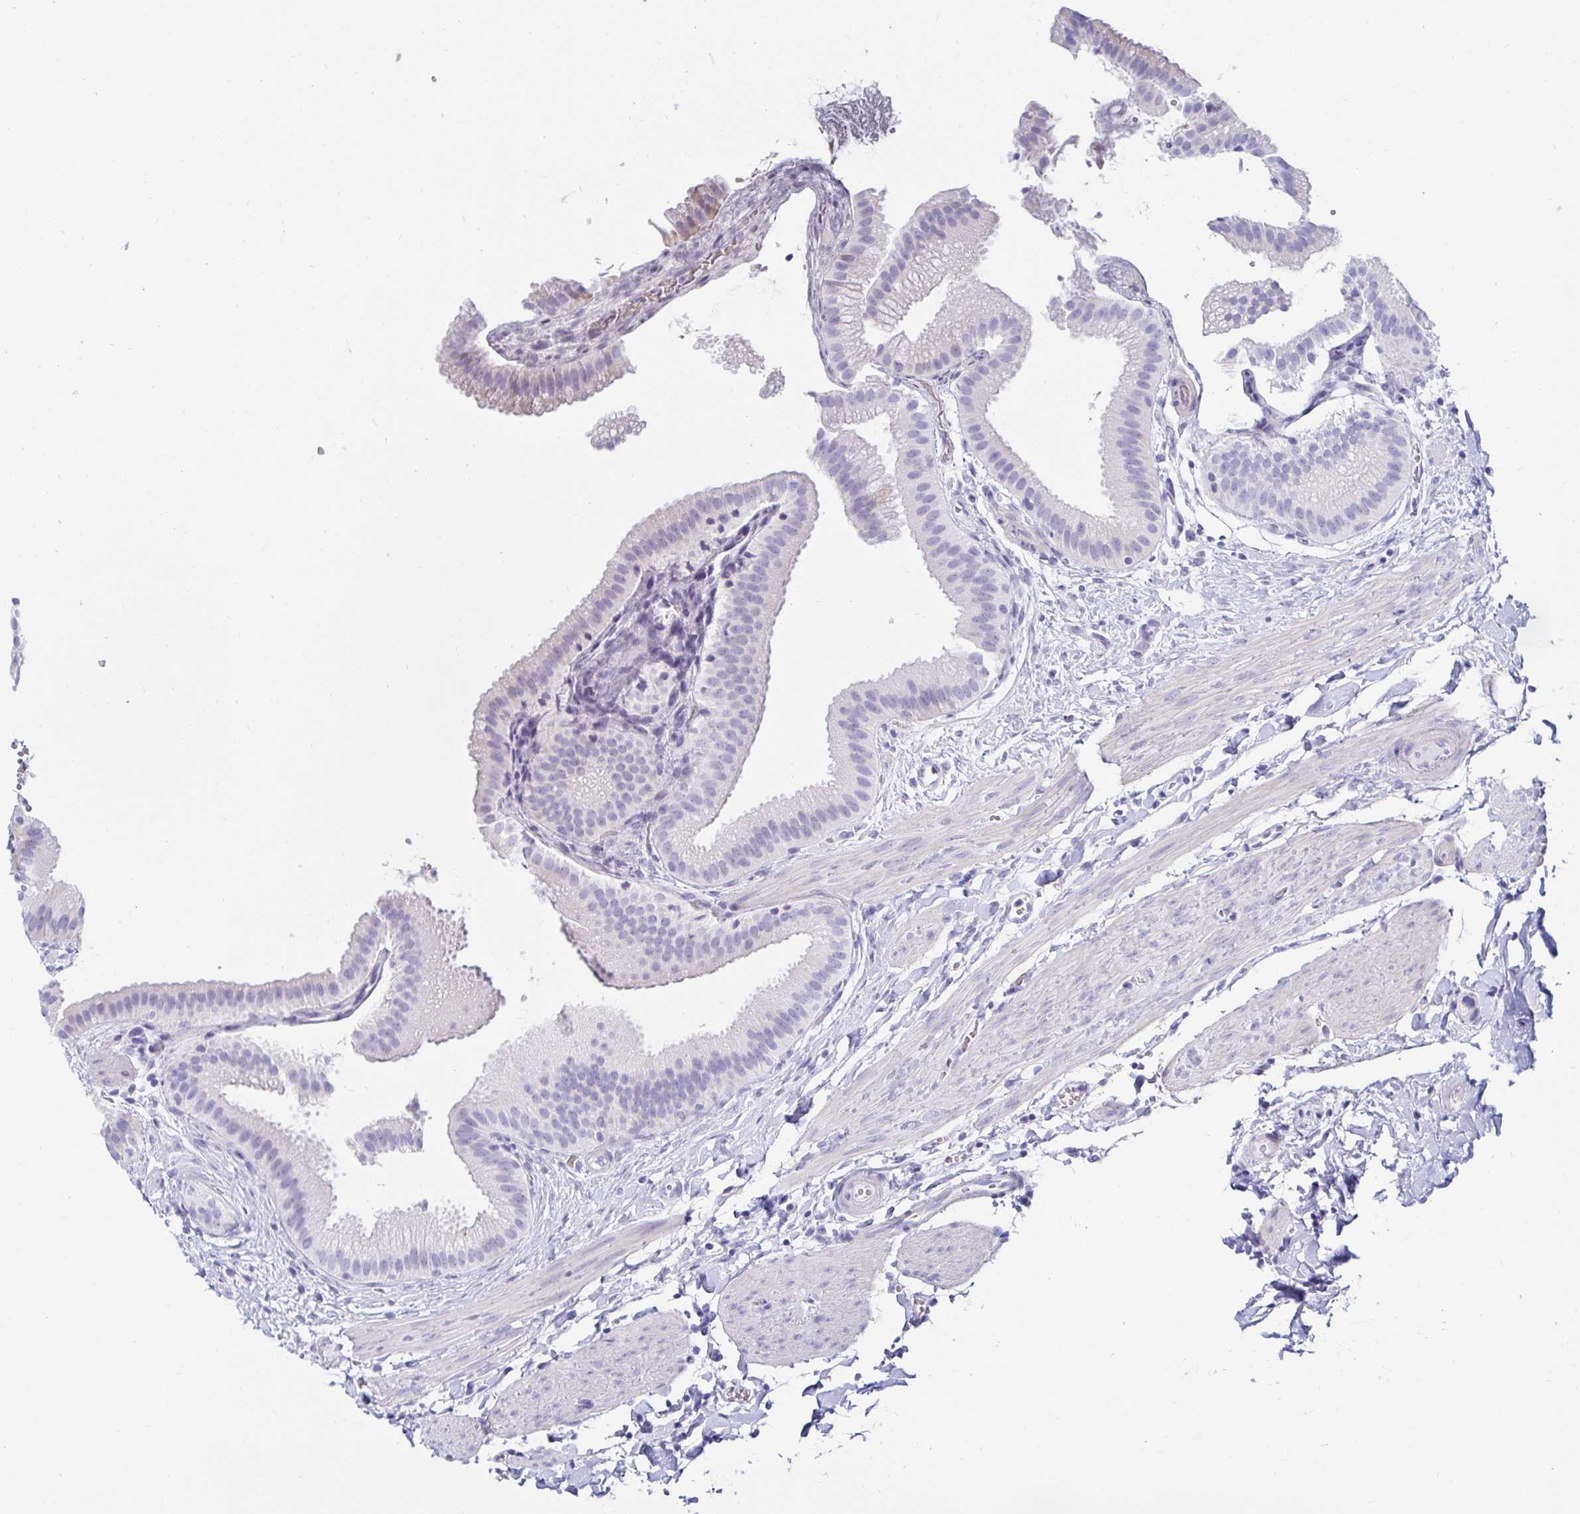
{"staining": {"intensity": "negative", "quantity": "none", "location": "none"}, "tissue": "gallbladder", "cell_type": "Glandular cells", "image_type": "normal", "snomed": [{"axis": "morphology", "description": "Normal tissue, NOS"}, {"axis": "topography", "description": "Gallbladder"}], "caption": "Immunohistochemistry photomicrograph of benign gallbladder stained for a protein (brown), which reveals no expression in glandular cells. Brightfield microscopy of immunohistochemistry stained with DAB (brown) and hematoxylin (blue), captured at high magnification.", "gene": "C4orf17", "patient": {"sex": "female", "age": 63}}